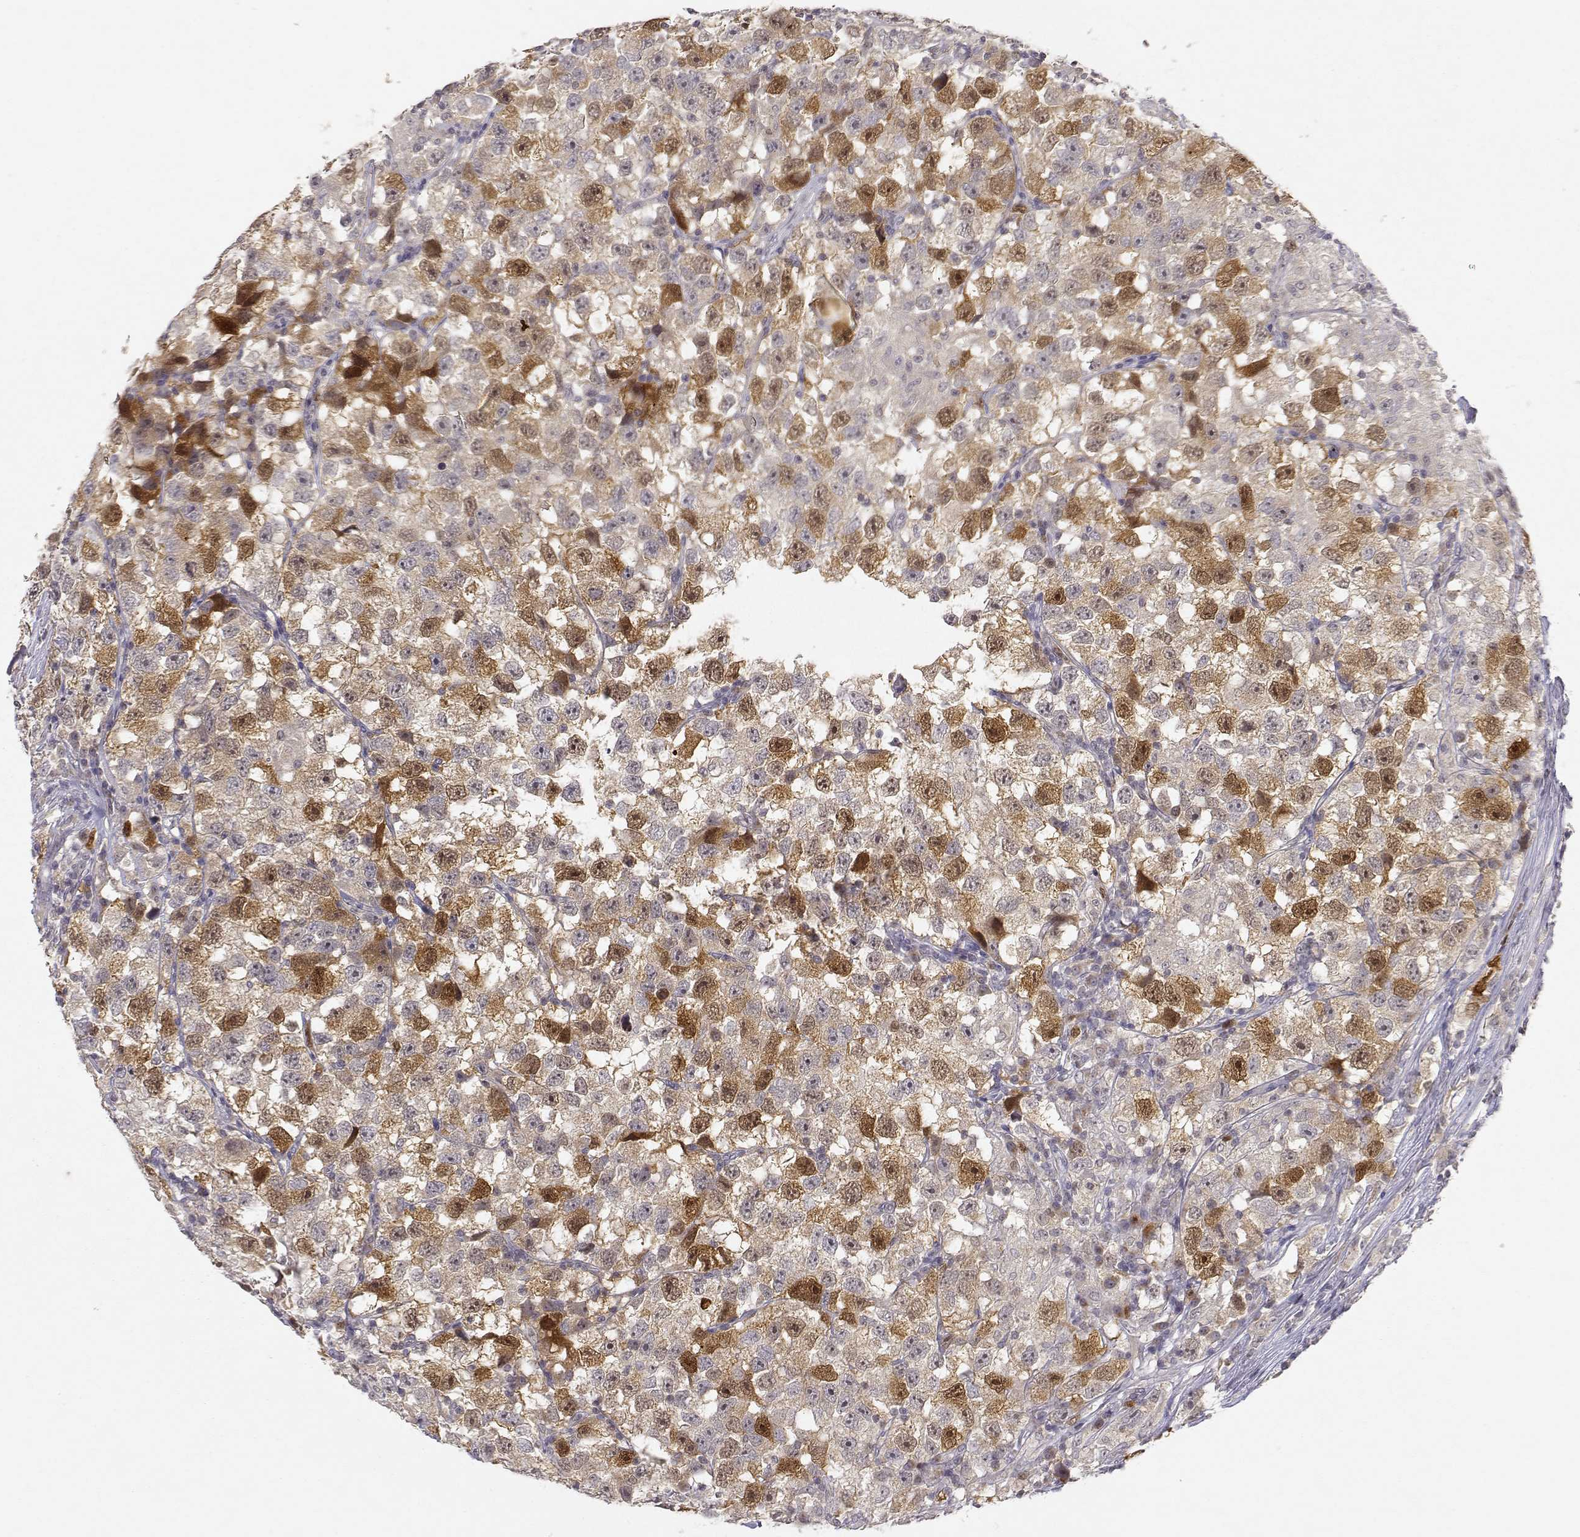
{"staining": {"intensity": "strong", "quantity": "25%-75%", "location": "cytoplasmic/membranous,nuclear"}, "tissue": "testis cancer", "cell_type": "Tumor cells", "image_type": "cancer", "snomed": [{"axis": "morphology", "description": "Seminoma, NOS"}, {"axis": "topography", "description": "Testis"}], "caption": "The immunohistochemical stain shows strong cytoplasmic/membranous and nuclear positivity in tumor cells of seminoma (testis) tissue.", "gene": "RAD51", "patient": {"sex": "male", "age": 26}}